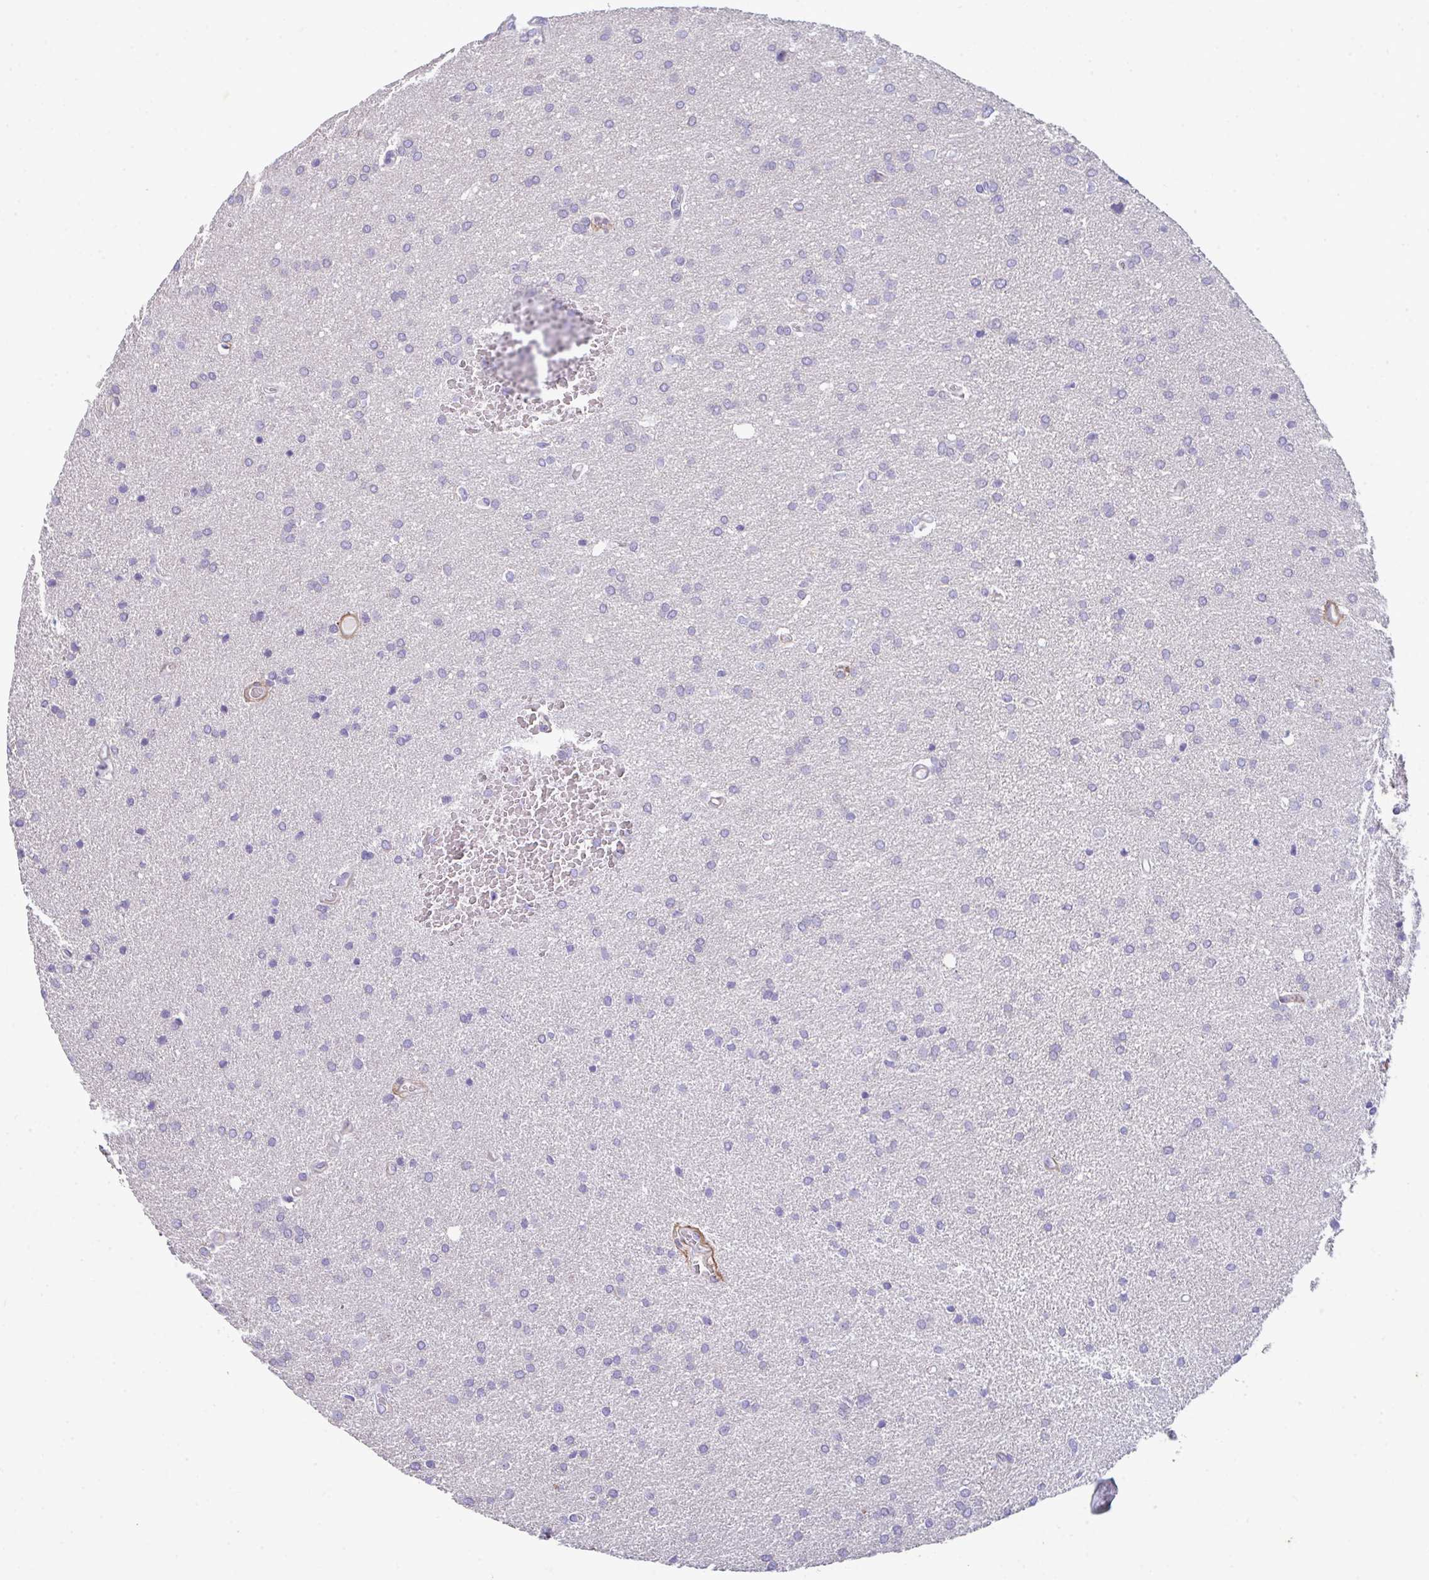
{"staining": {"intensity": "negative", "quantity": "none", "location": "none"}, "tissue": "glioma", "cell_type": "Tumor cells", "image_type": "cancer", "snomed": [{"axis": "morphology", "description": "Glioma, malignant, Low grade"}, {"axis": "topography", "description": "Brain"}], "caption": "Tumor cells show no significant protein expression in malignant low-grade glioma. (Stains: DAB IHC with hematoxylin counter stain, Microscopy: brightfield microscopy at high magnification).", "gene": "LHFPL6", "patient": {"sex": "female", "age": 34}}